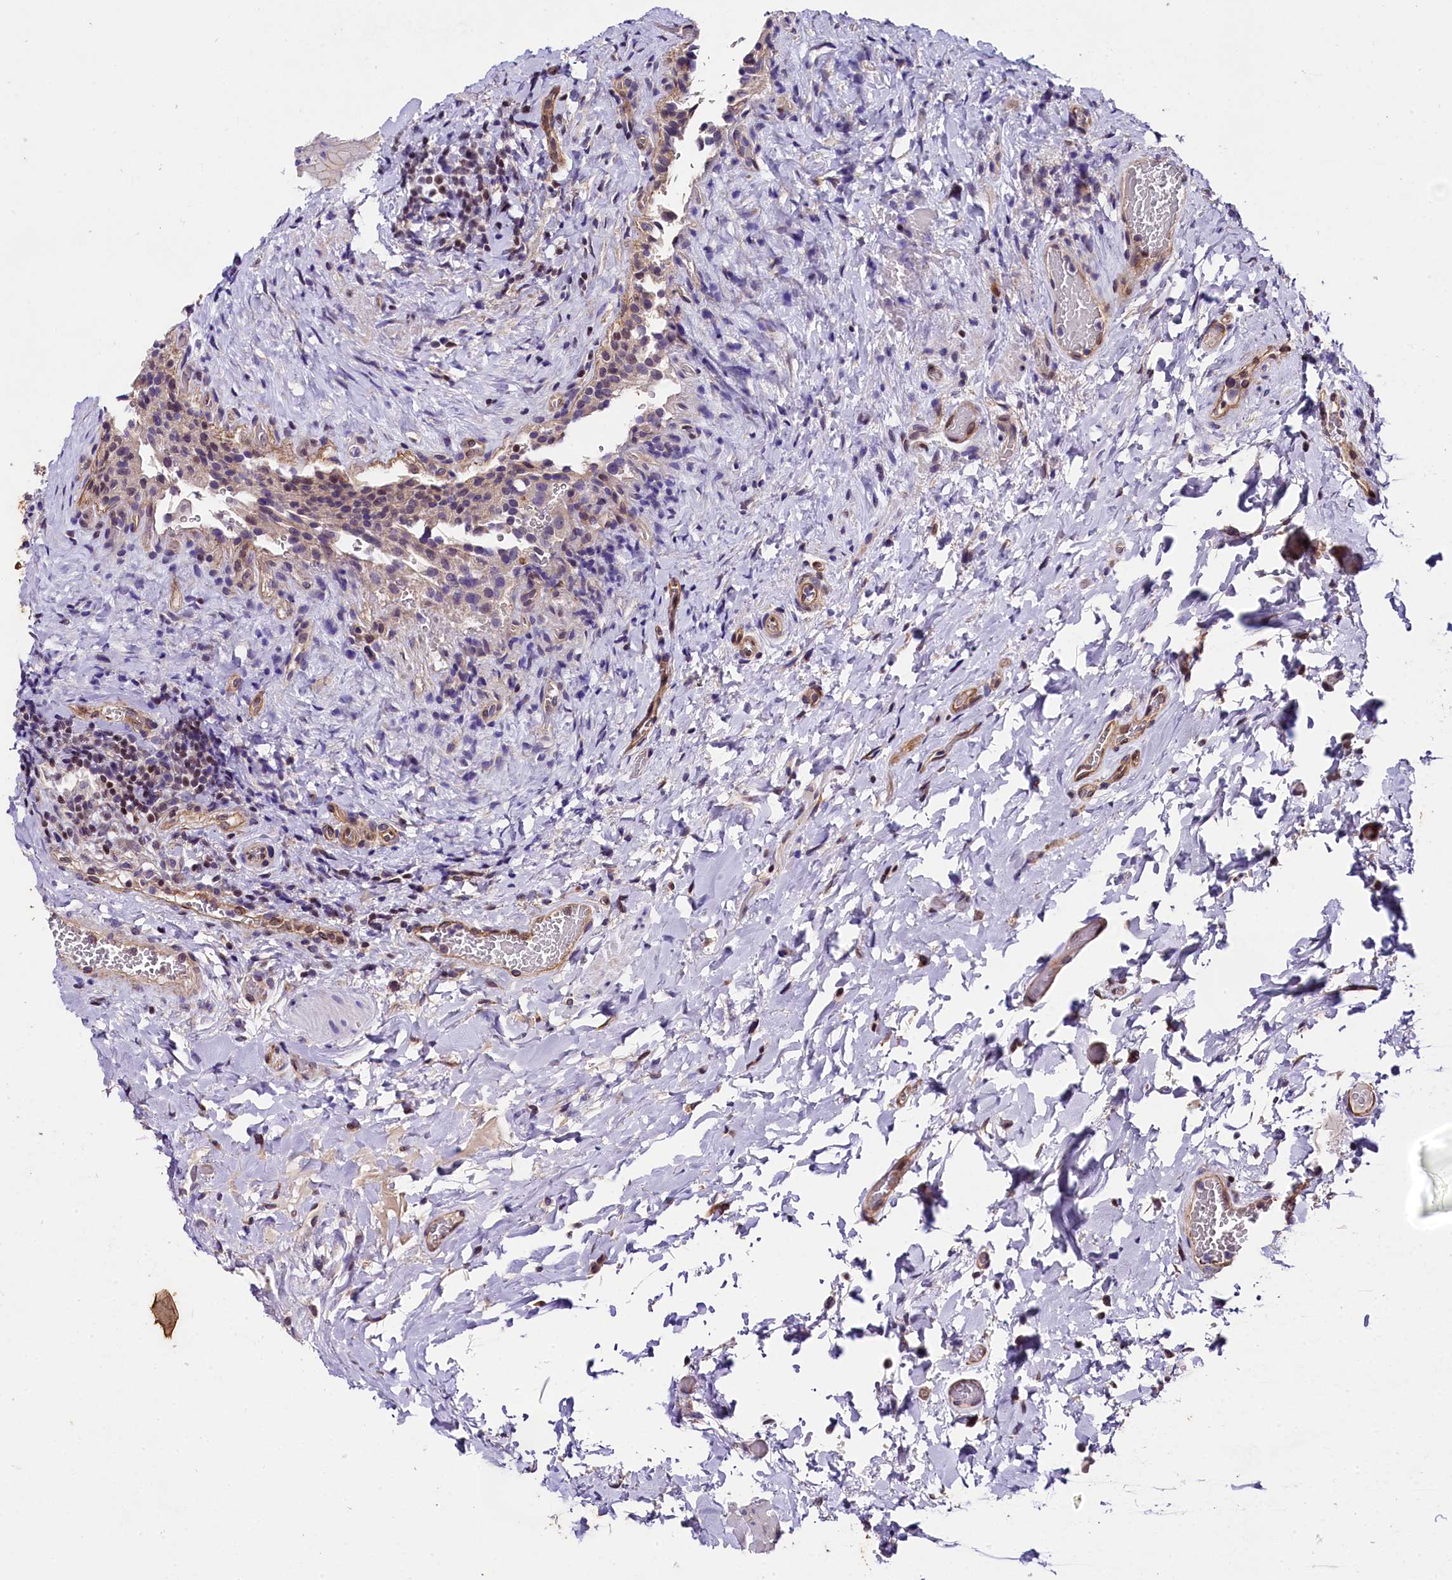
{"staining": {"intensity": "moderate", "quantity": "25%-75%", "location": "cytoplasmic/membranous"}, "tissue": "urinary bladder", "cell_type": "Urothelial cells", "image_type": "normal", "snomed": [{"axis": "morphology", "description": "Normal tissue, NOS"}, {"axis": "morphology", "description": "Inflammation, NOS"}, {"axis": "topography", "description": "Urinary bladder"}], "caption": "About 25%-75% of urothelial cells in unremarkable urinary bladder exhibit moderate cytoplasmic/membranous protein staining as visualized by brown immunohistochemical staining.", "gene": "SP4", "patient": {"sex": "male", "age": 64}}